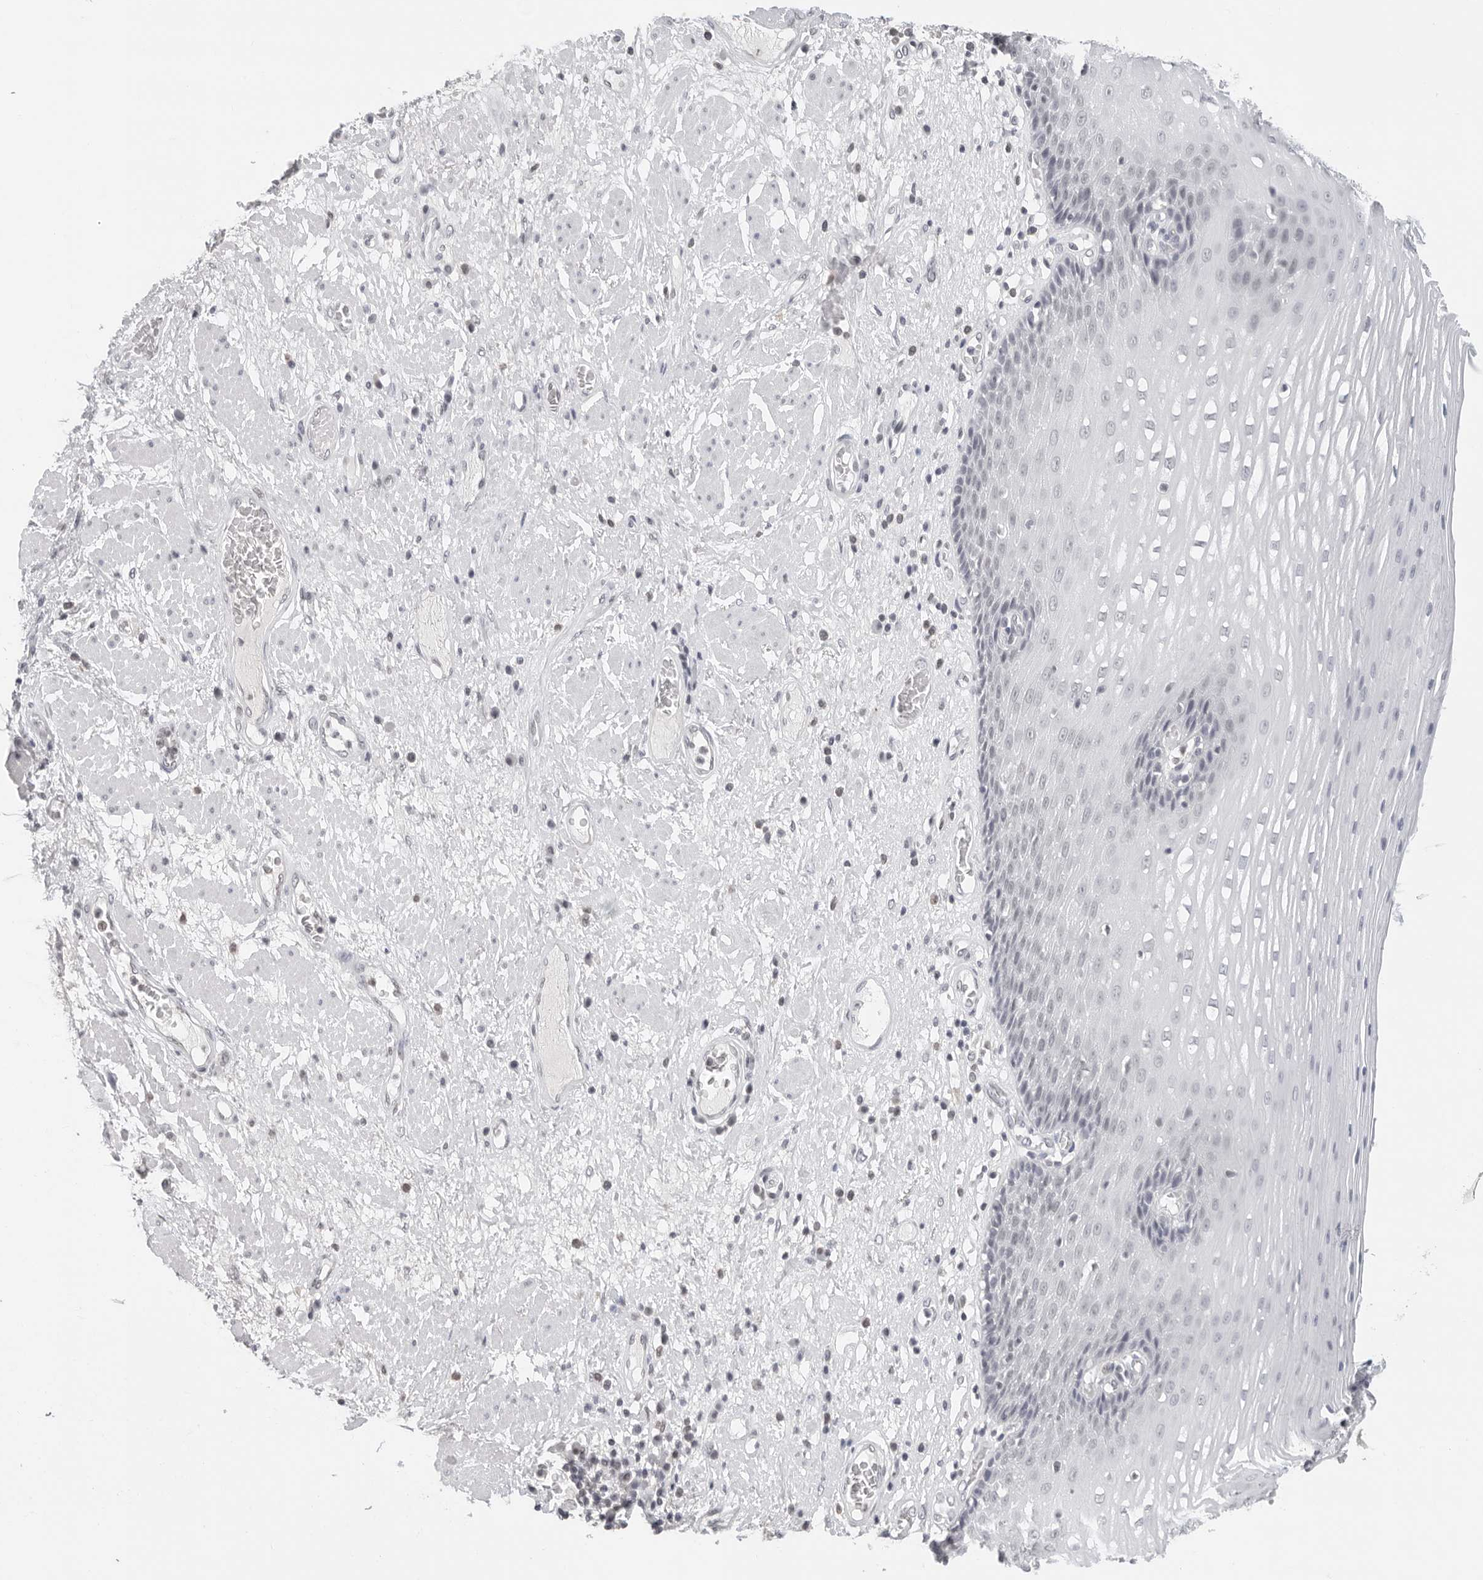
{"staining": {"intensity": "weak", "quantity": "<25%", "location": "nuclear"}, "tissue": "esophagus", "cell_type": "Squamous epithelial cells", "image_type": "normal", "snomed": [{"axis": "morphology", "description": "Normal tissue, NOS"}, {"axis": "morphology", "description": "Adenocarcinoma, NOS"}, {"axis": "topography", "description": "Esophagus"}], "caption": "An immunohistochemistry (IHC) photomicrograph of unremarkable esophagus is shown. There is no staining in squamous epithelial cells of esophagus.", "gene": "FLG2", "patient": {"sex": "male", "age": 62}}